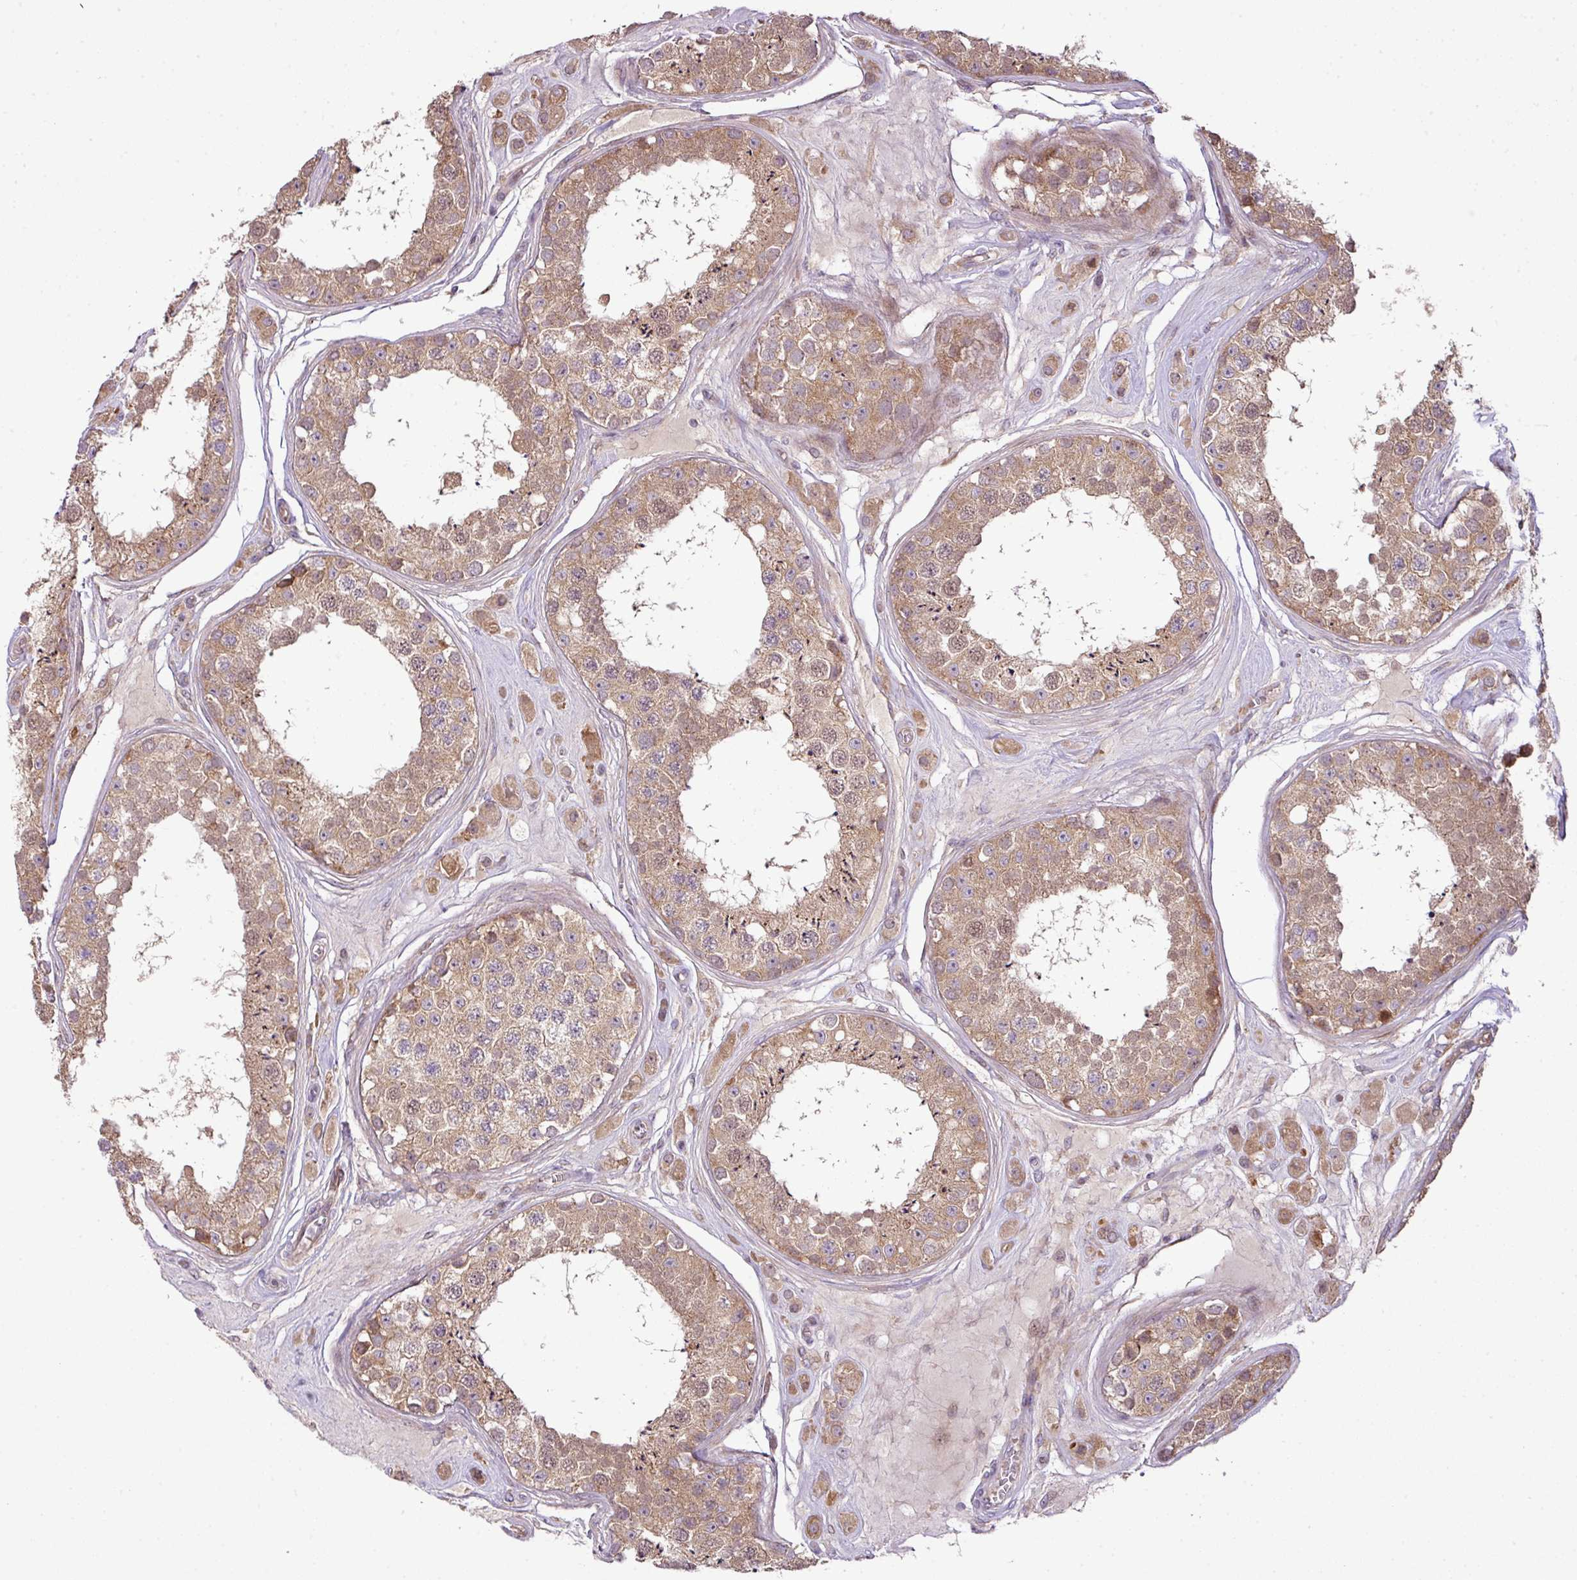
{"staining": {"intensity": "moderate", "quantity": ">75%", "location": "cytoplasmic/membranous"}, "tissue": "testis", "cell_type": "Cells in seminiferous ducts", "image_type": "normal", "snomed": [{"axis": "morphology", "description": "Normal tissue, NOS"}, {"axis": "topography", "description": "Testis"}], "caption": "IHC (DAB (3,3'-diaminobenzidine)) staining of benign testis demonstrates moderate cytoplasmic/membranous protein positivity in about >75% of cells in seminiferous ducts.", "gene": "COX18", "patient": {"sex": "male", "age": 25}}